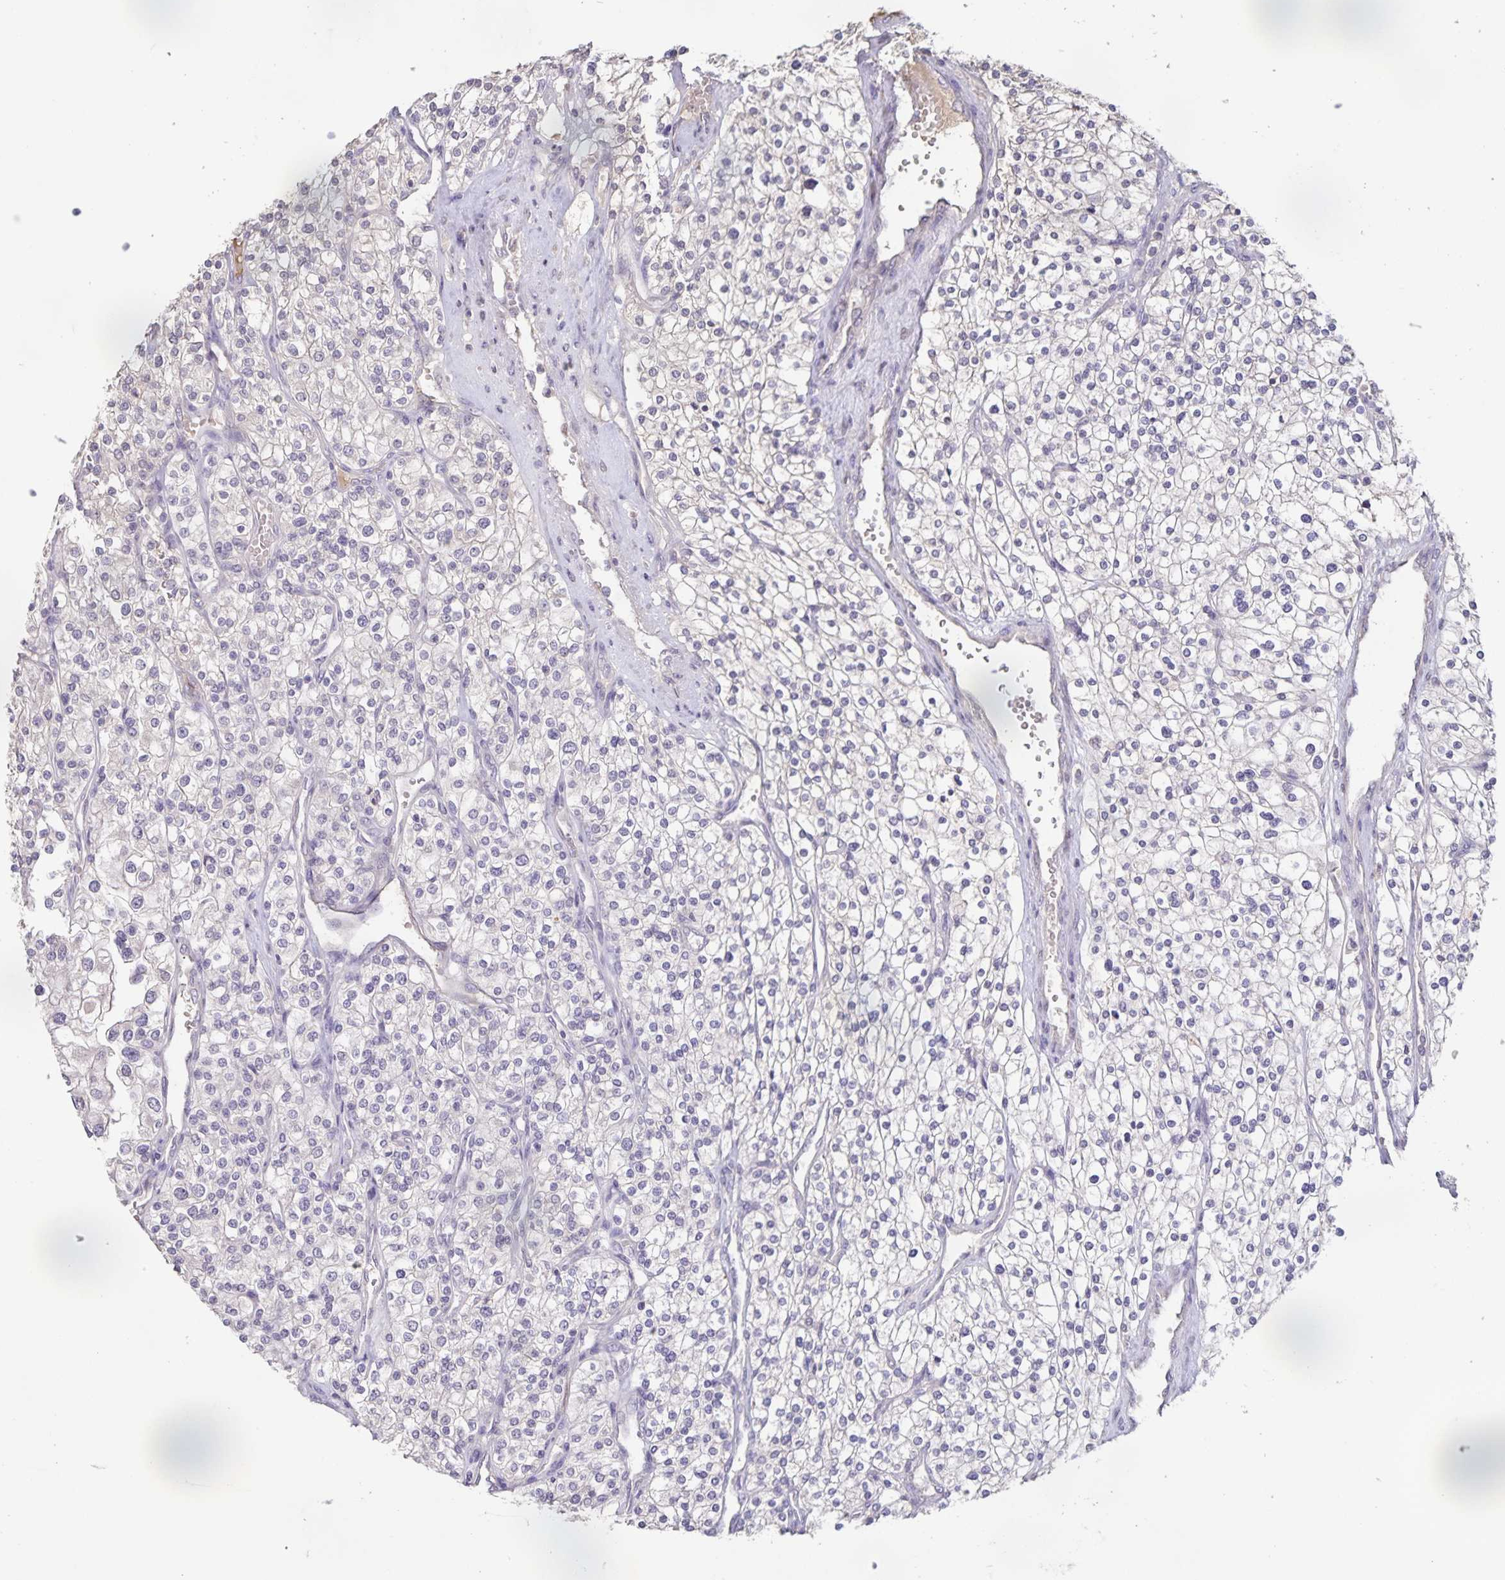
{"staining": {"intensity": "negative", "quantity": "none", "location": "none"}, "tissue": "renal cancer", "cell_type": "Tumor cells", "image_type": "cancer", "snomed": [{"axis": "morphology", "description": "Adenocarcinoma, NOS"}, {"axis": "topography", "description": "Kidney"}], "caption": "This is a image of IHC staining of renal cancer, which shows no positivity in tumor cells.", "gene": "INSL5", "patient": {"sex": "male", "age": 80}}